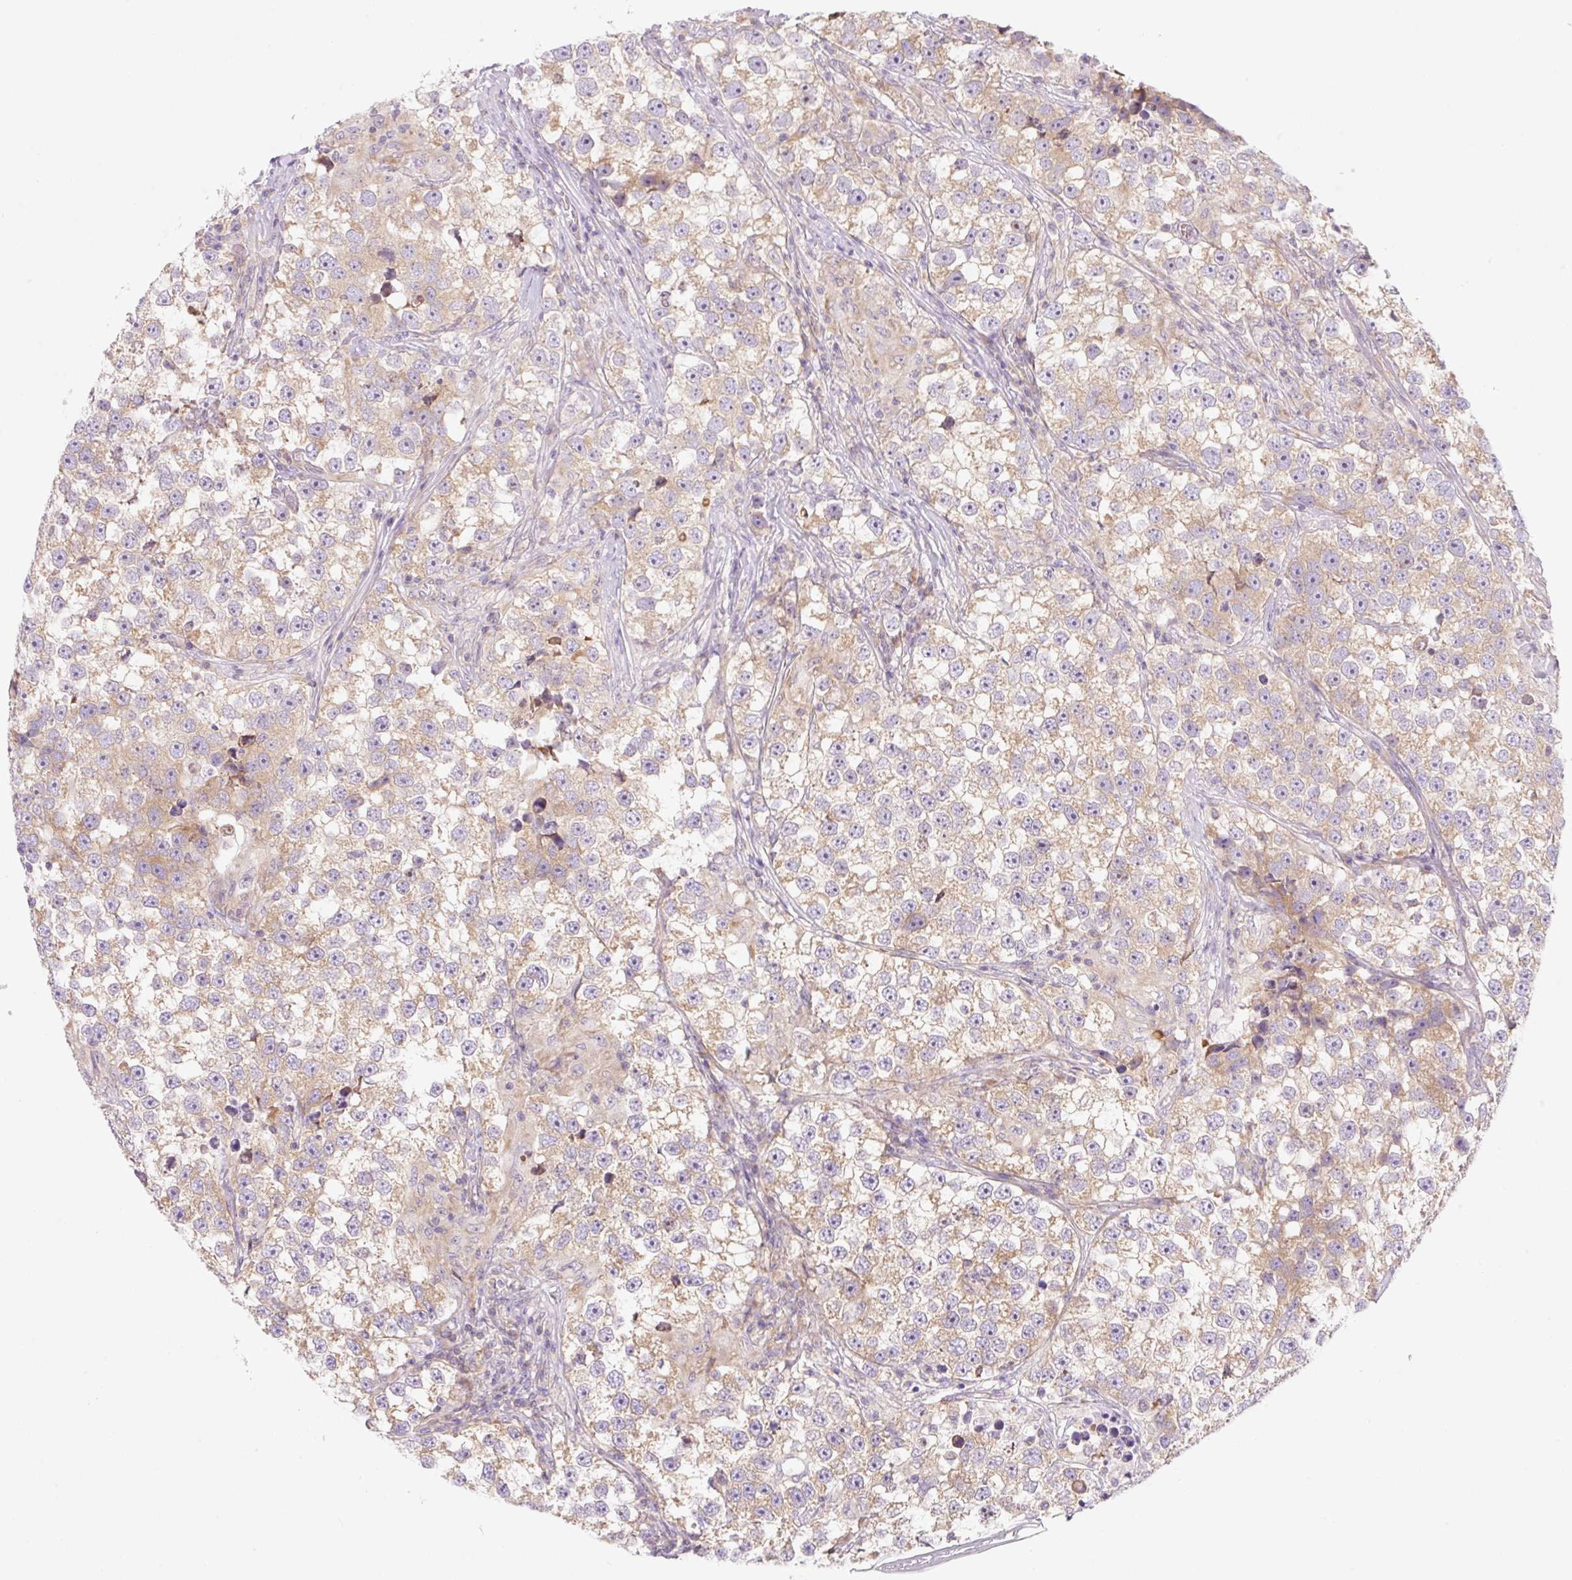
{"staining": {"intensity": "weak", "quantity": ">75%", "location": "cytoplasmic/membranous"}, "tissue": "testis cancer", "cell_type": "Tumor cells", "image_type": "cancer", "snomed": [{"axis": "morphology", "description": "Seminoma, NOS"}, {"axis": "topography", "description": "Testis"}], "caption": "Testis seminoma stained with IHC demonstrates weak cytoplasmic/membranous staining in about >75% of tumor cells.", "gene": "RPL18A", "patient": {"sex": "male", "age": 46}}